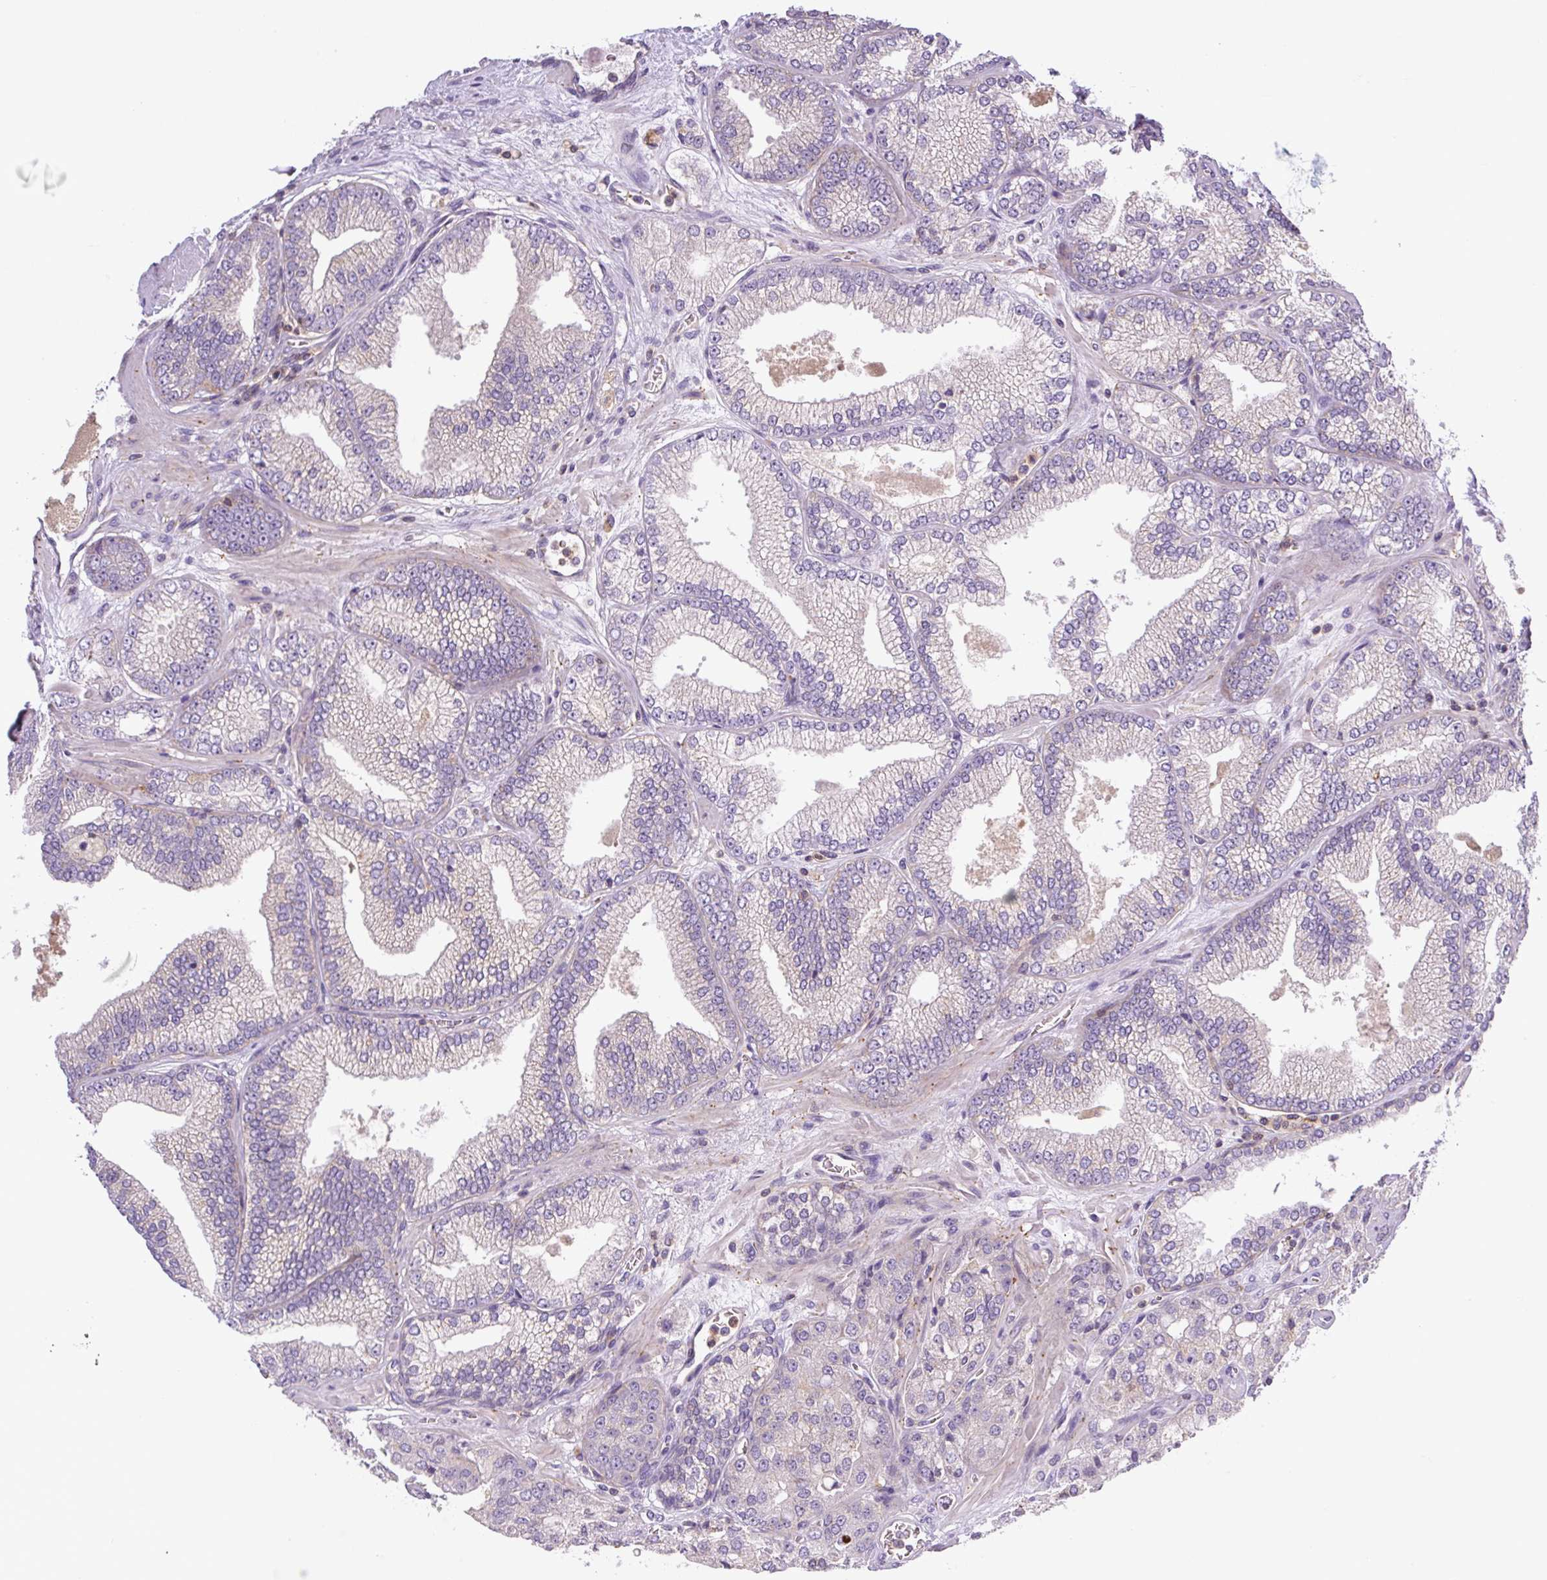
{"staining": {"intensity": "negative", "quantity": "none", "location": "none"}, "tissue": "prostate cancer", "cell_type": "Tumor cells", "image_type": "cancer", "snomed": [{"axis": "morphology", "description": "Adenocarcinoma, High grade"}, {"axis": "topography", "description": "Prostate"}], "caption": "Immunohistochemical staining of prostate cancer displays no significant positivity in tumor cells.", "gene": "PIP5KL1", "patient": {"sex": "male", "age": 68}}